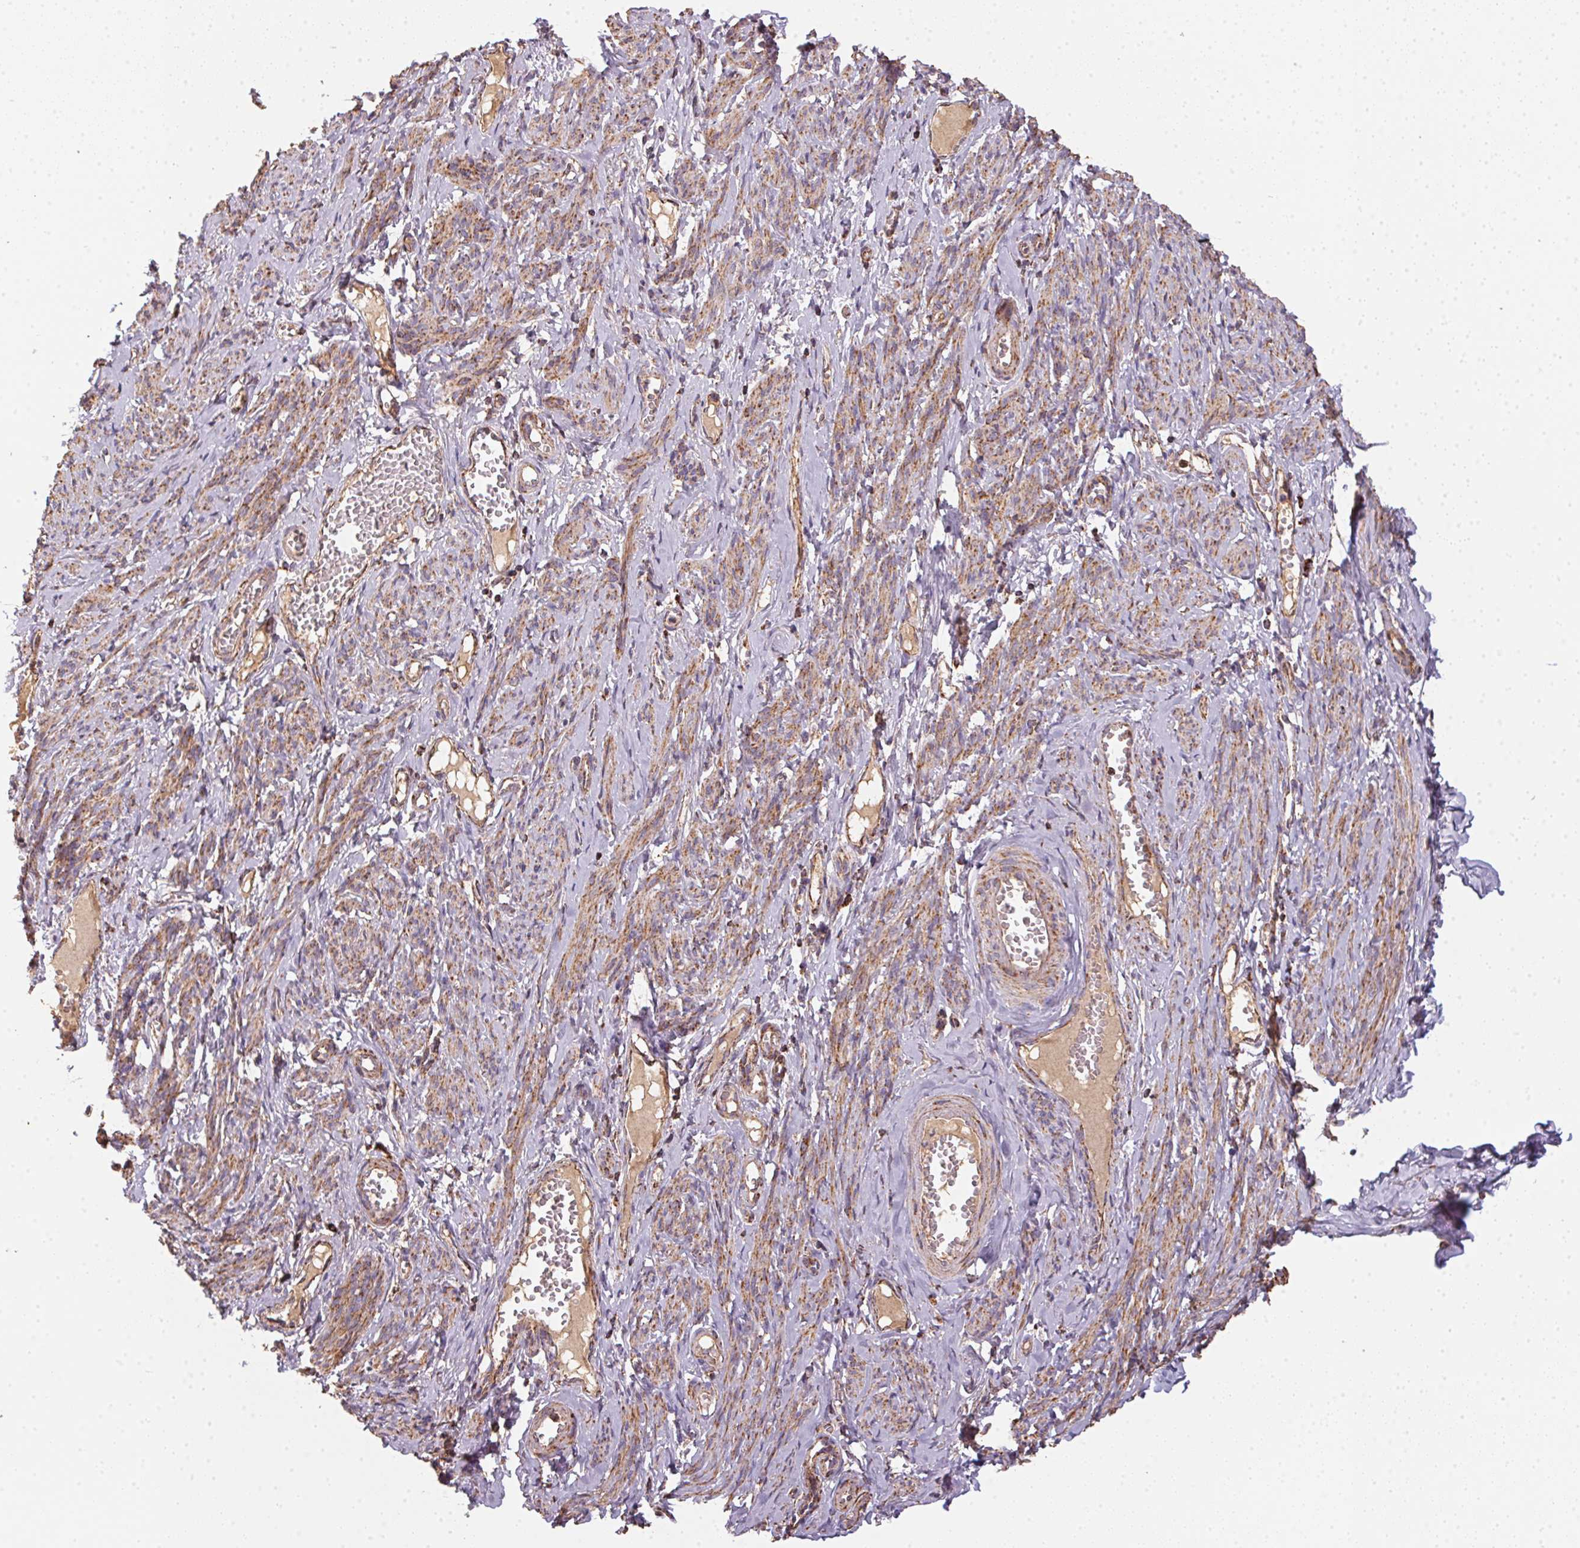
{"staining": {"intensity": "moderate", "quantity": ">75%", "location": "cytoplasmic/membranous"}, "tissue": "smooth muscle", "cell_type": "Smooth muscle cells", "image_type": "normal", "snomed": [{"axis": "morphology", "description": "Normal tissue, NOS"}, {"axis": "topography", "description": "Smooth muscle"}], "caption": "An image of smooth muscle stained for a protein reveals moderate cytoplasmic/membranous brown staining in smooth muscle cells.", "gene": "NDUFS2", "patient": {"sex": "female", "age": 65}}